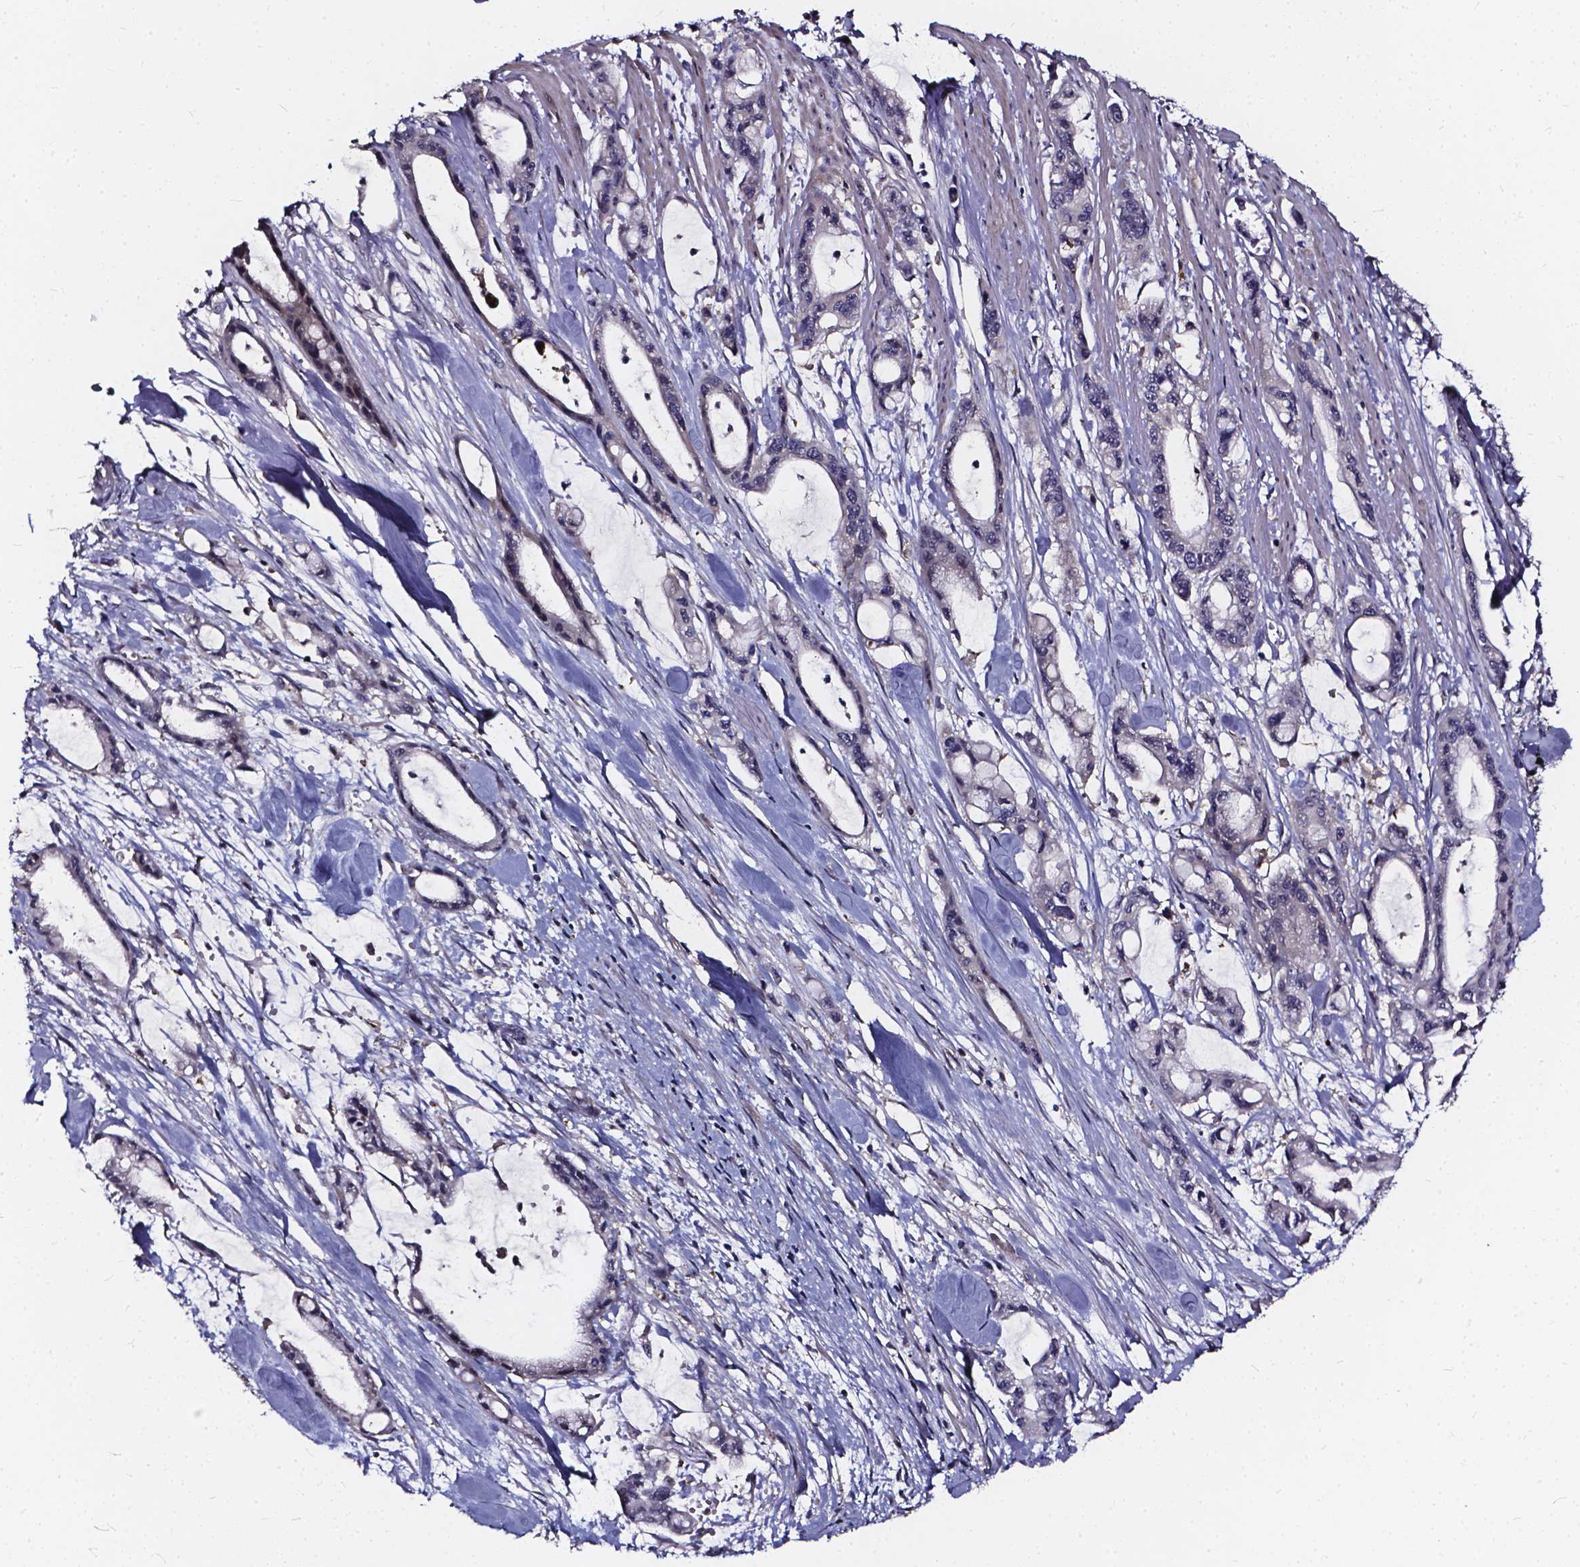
{"staining": {"intensity": "weak", "quantity": "<25%", "location": "cytoplasmic/membranous"}, "tissue": "pancreatic cancer", "cell_type": "Tumor cells", "image_type": "cancer", "snomed": [{"axis": "morphology", "description": "Adenocarcinoma, NOS"}, {"axis": "topography", "description": "Pancreas"}], "caption": "Human pancreatic adenocarcinoma stained for a protein using immunohistochemistry (IHC) shows no staining in tumor cells.", "gene": "SOWAHA", "patient": {"sex": "male", "age": 48}}